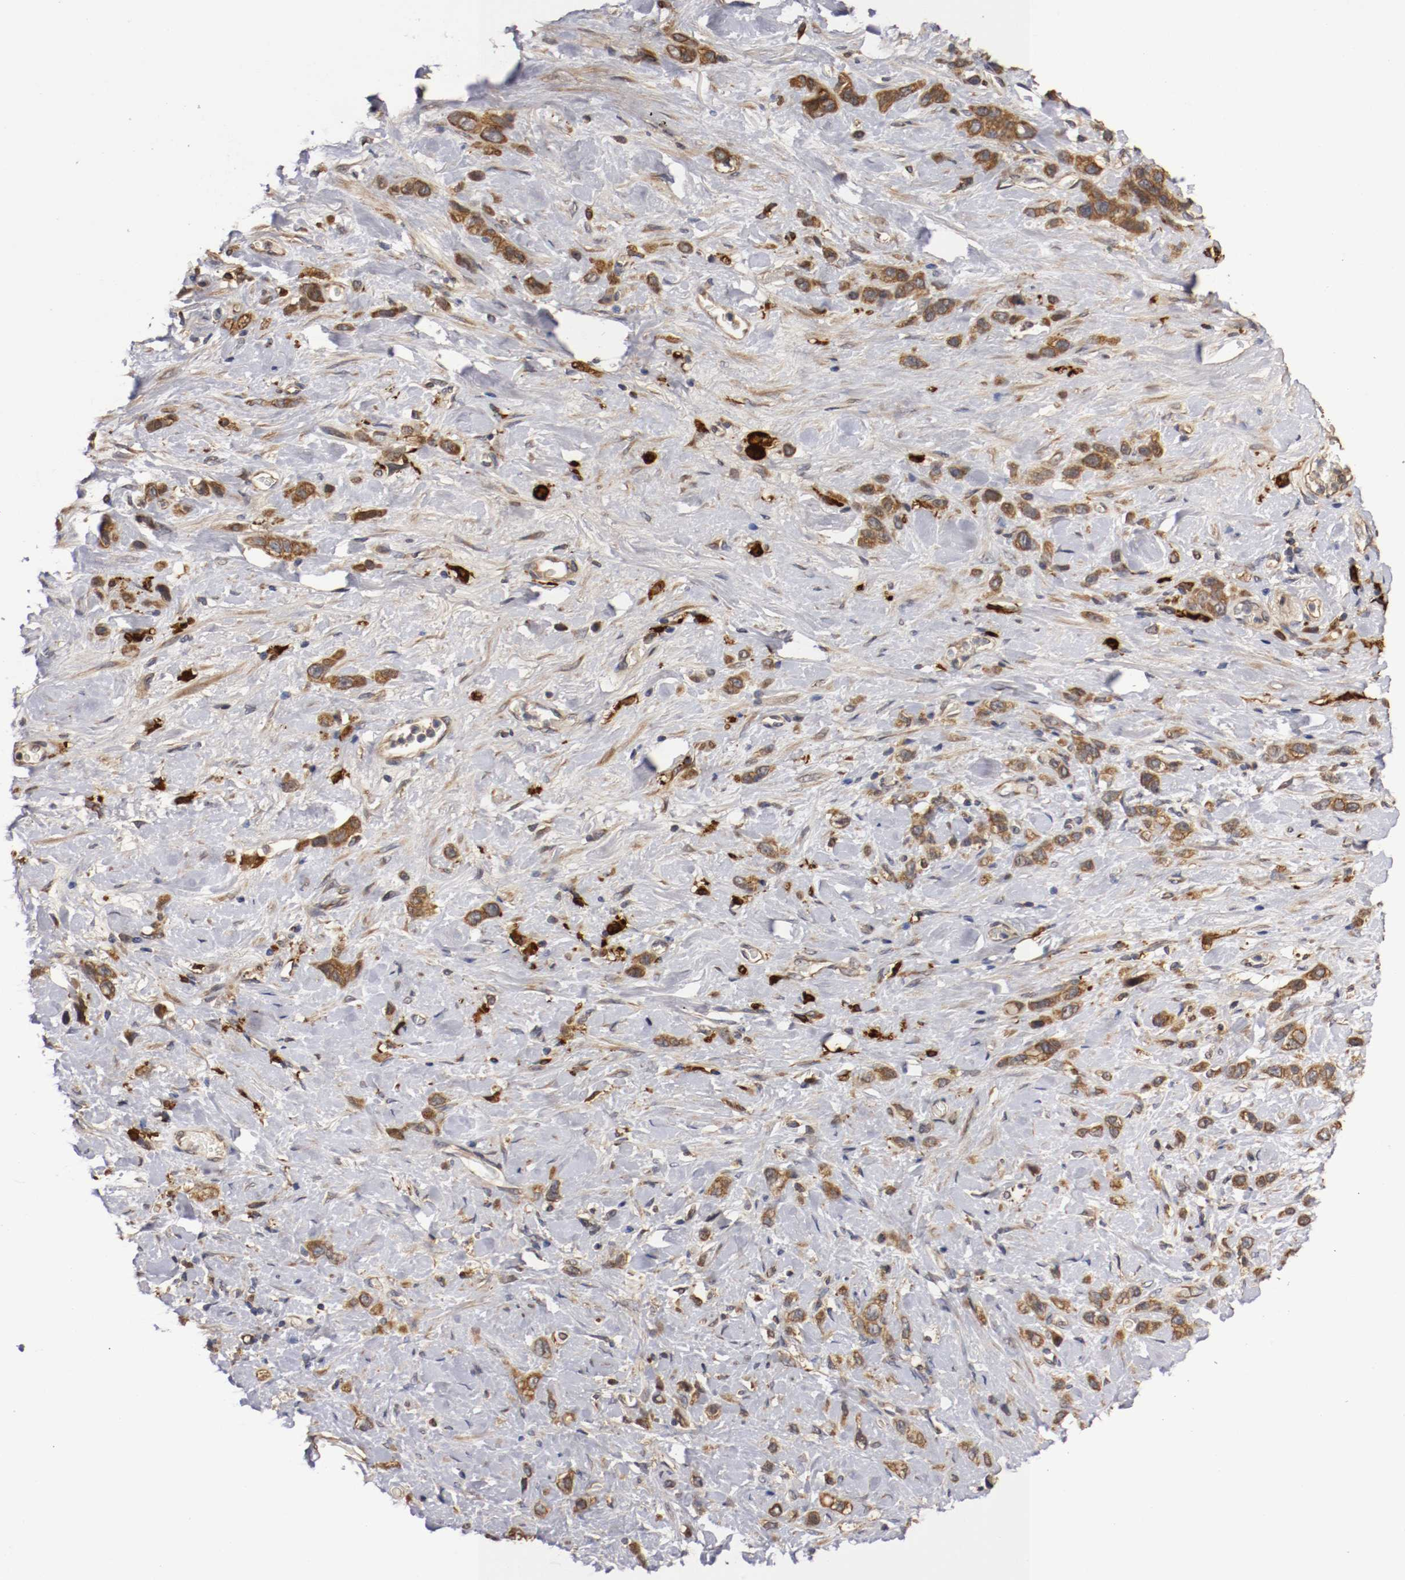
{"staining": {"intensity": "moderate", "quantity": ">75%", "location": "cytoplasmic/membranous"}, "tissue": "stomach cancer", "cell_type": "Tumor cells", "image_type": "cancer", "snomed": [{"axis": "morphology", "description": "Normal tissue, NOS"}, {"axis": "morphology", "description": "Adenocarcinoma, NOS"}, {"axis": "morphology", "description": "Adenocarcinoma, High grade"}, {"axis": "topography", "description": "Stomach, upper"}, {"axis": "topography", "description": "Stomach"}], "caption": "The photomicrograph displays staining of stomach adenocarcinoma, revealing moderate cytoplasmic/membranous protein expression (brown color) within tumor cells.", "gene": "VEZT", "patient": {"sex": "female", "age": 65}}